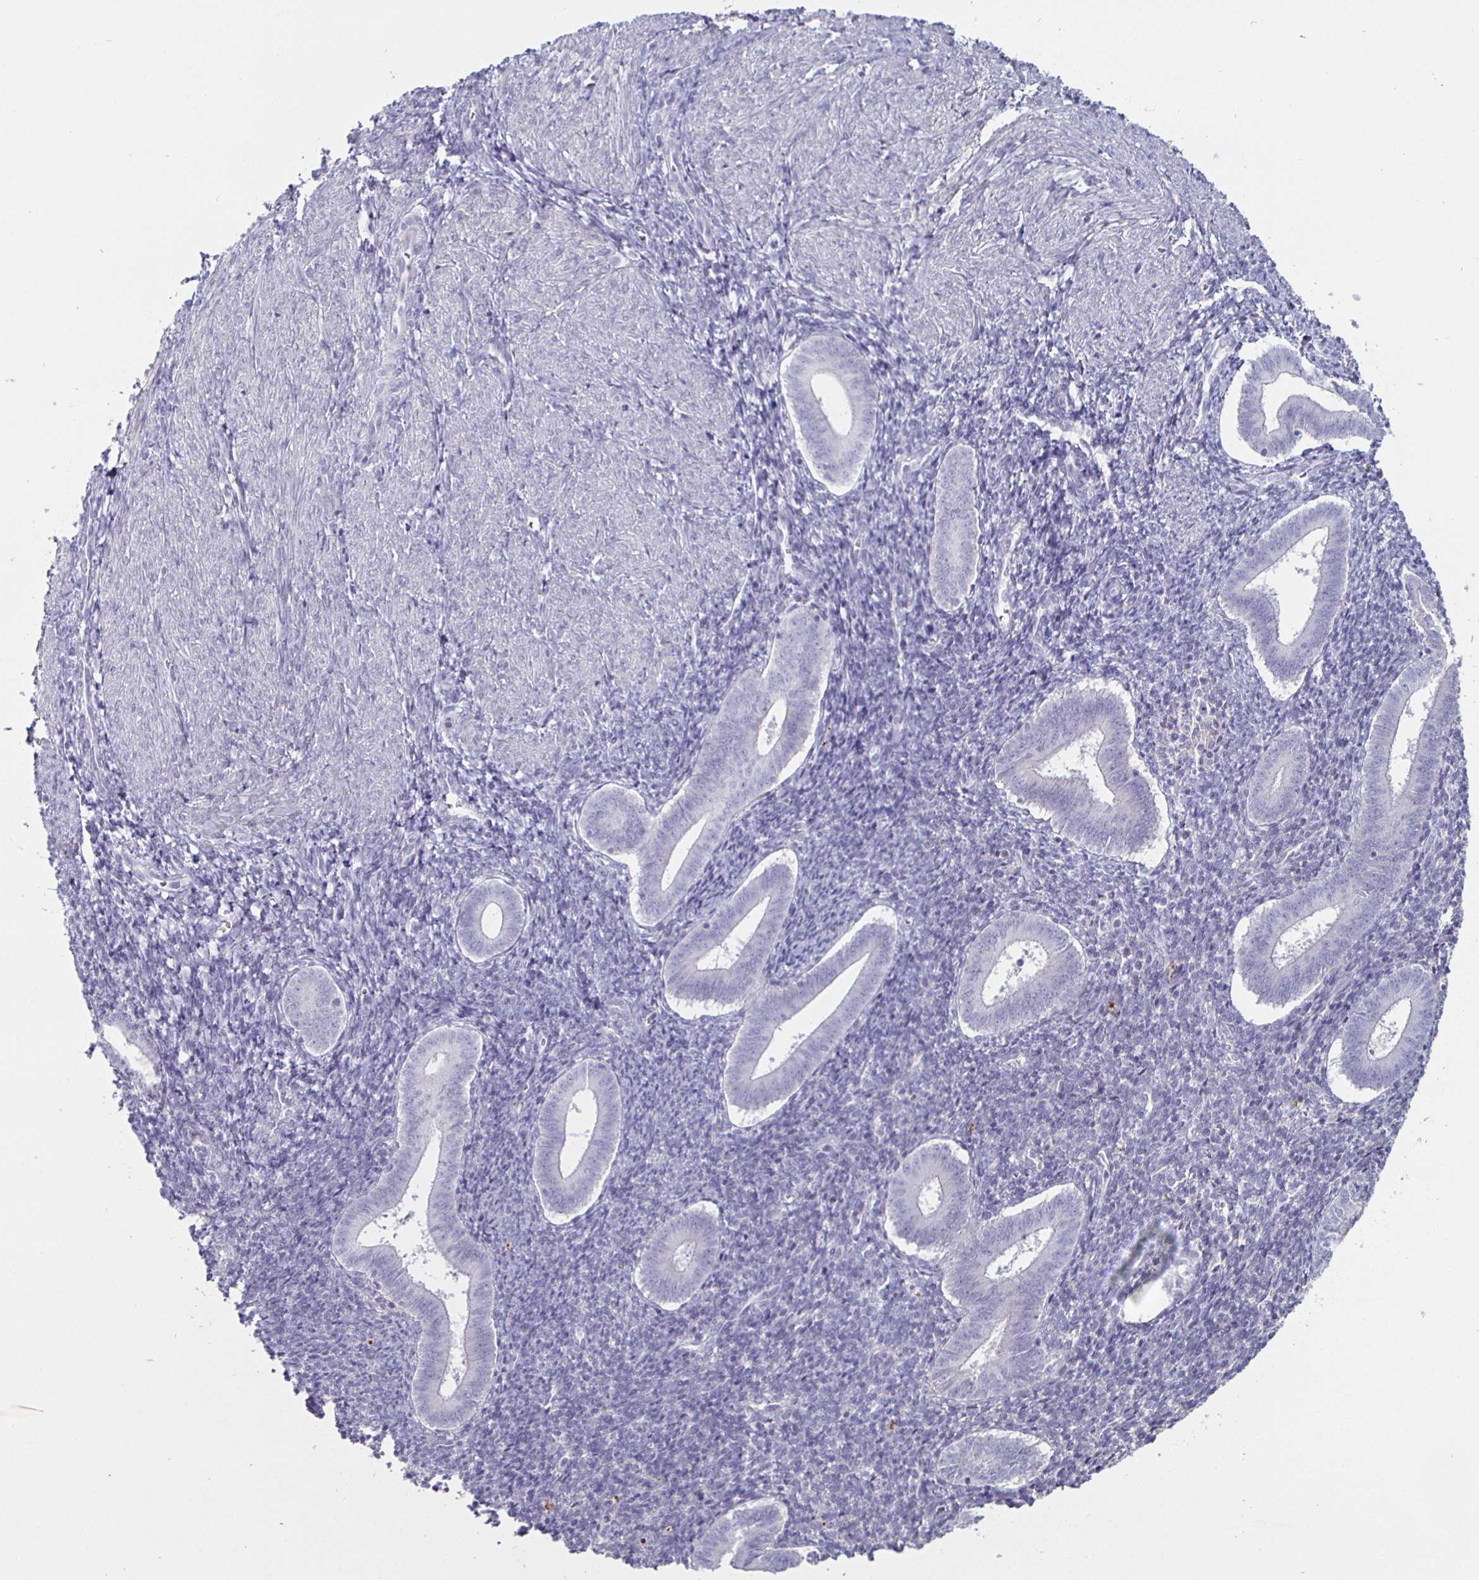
{"staining": {"intensity": "negative", "quantity": "none", "location": "none"}, "tissue": "endometrium", "cell_type": "Cells in endometrial stroma", "image_type": "normal", "snomed": [{"axis": "morphology", "description": "Normal tissue, NOS"}, {"axis": "topography", "description": "Endometrium"}], "caption": "This is an immunohistochemistry (IHC) image of benign human endometrium. There is no staining in cells in endometrial stroma.", "gene": "ENPP1", "patient": {"sex": "female", "age": 25}}